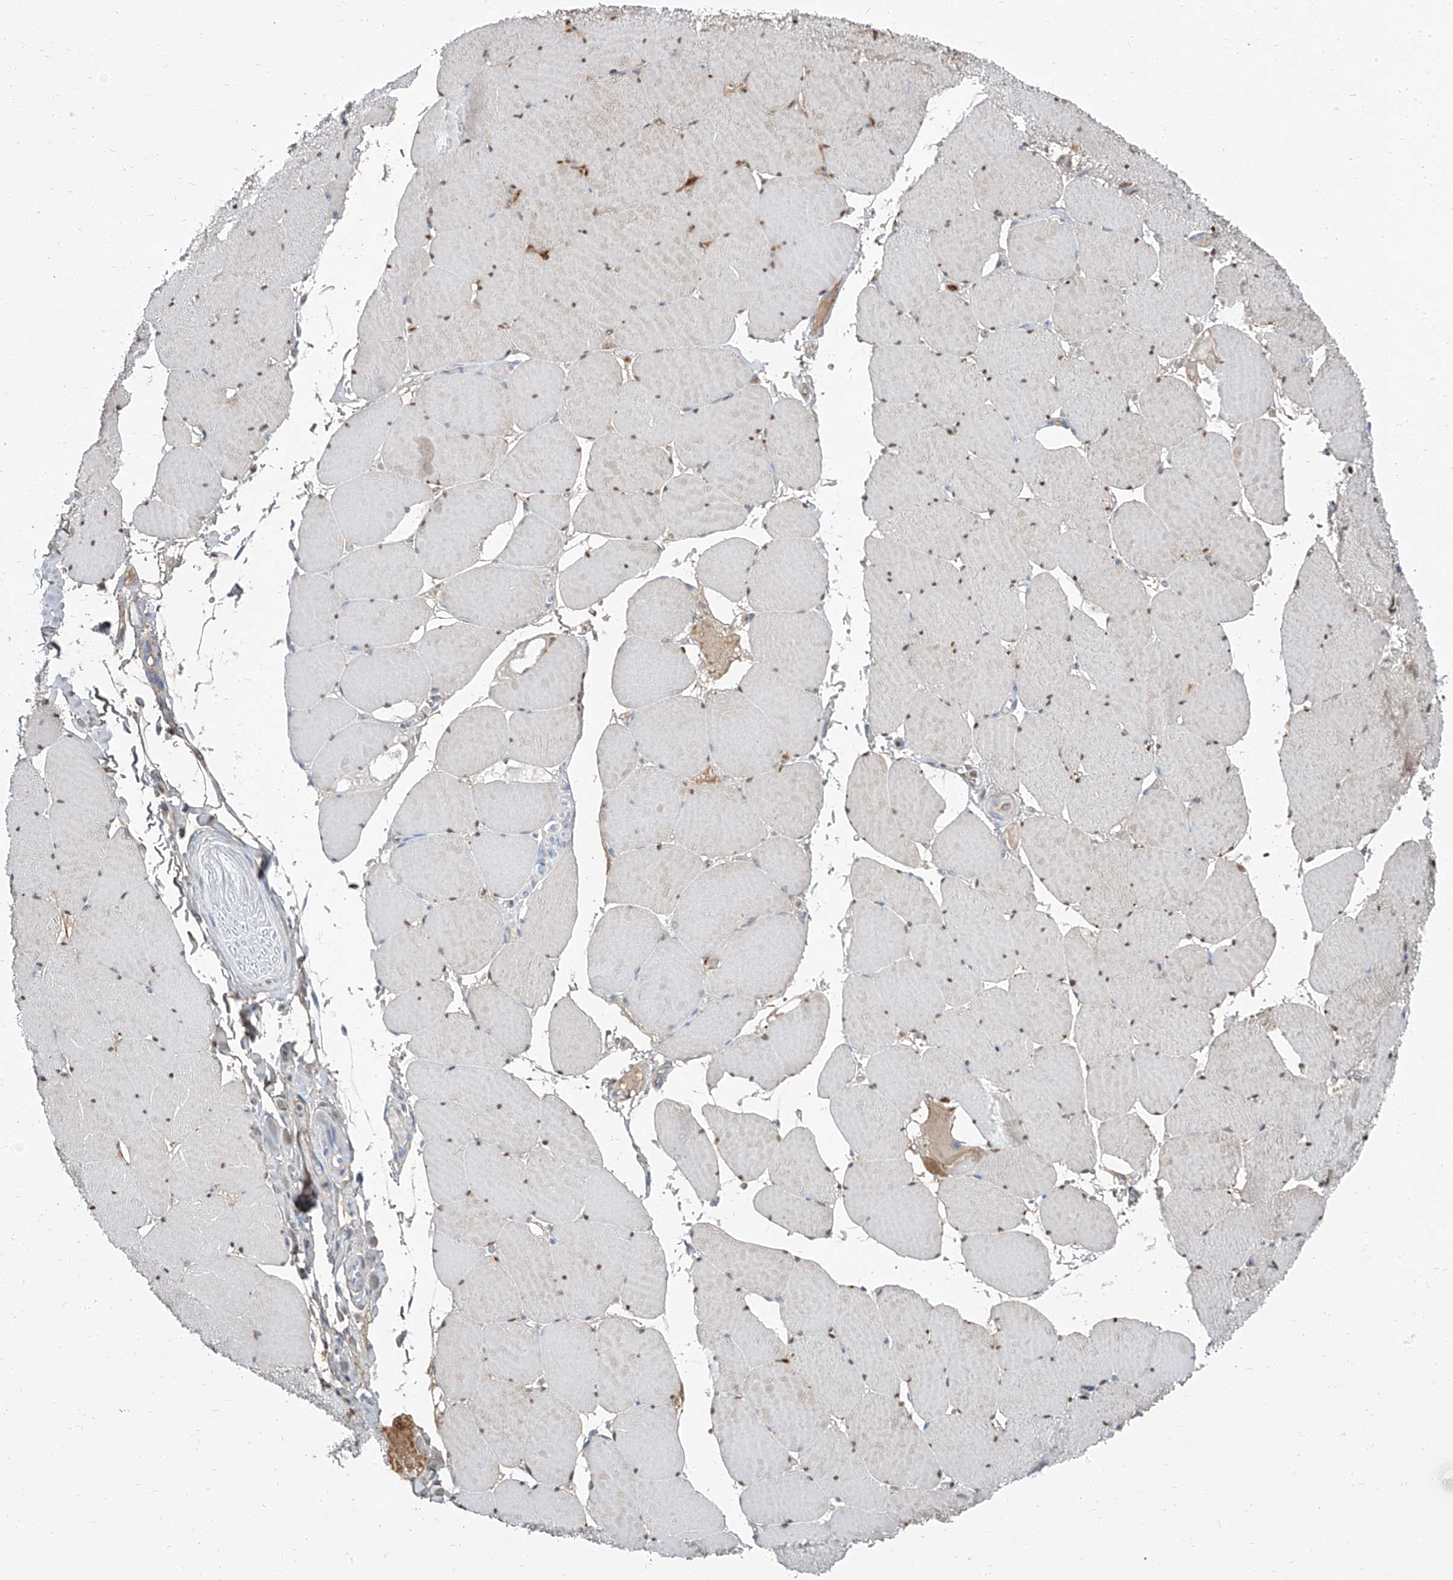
{"staining": {"intensity": "weak", "quantity": "<25%", "location": "cytoplasmic/membranous,nuclear"}, "tissue": "skeletal muscle", "cell_type": "Myocytes", "image_type": "normal", "snomed": [{"axis": "morphology", "description": "Normal tissue, NOS"}, {"axis": "topography", "description": "Skeletal muscle"}, {"axis": "topography", "description": "Head-Neck"}], "caption": "IHC of unremarkable skeletal muscle displays no expression in myocytes. Nuclei are stained in blue.", "gene": "HOXA3", "patient": {"sex": "male", "age": 66}}